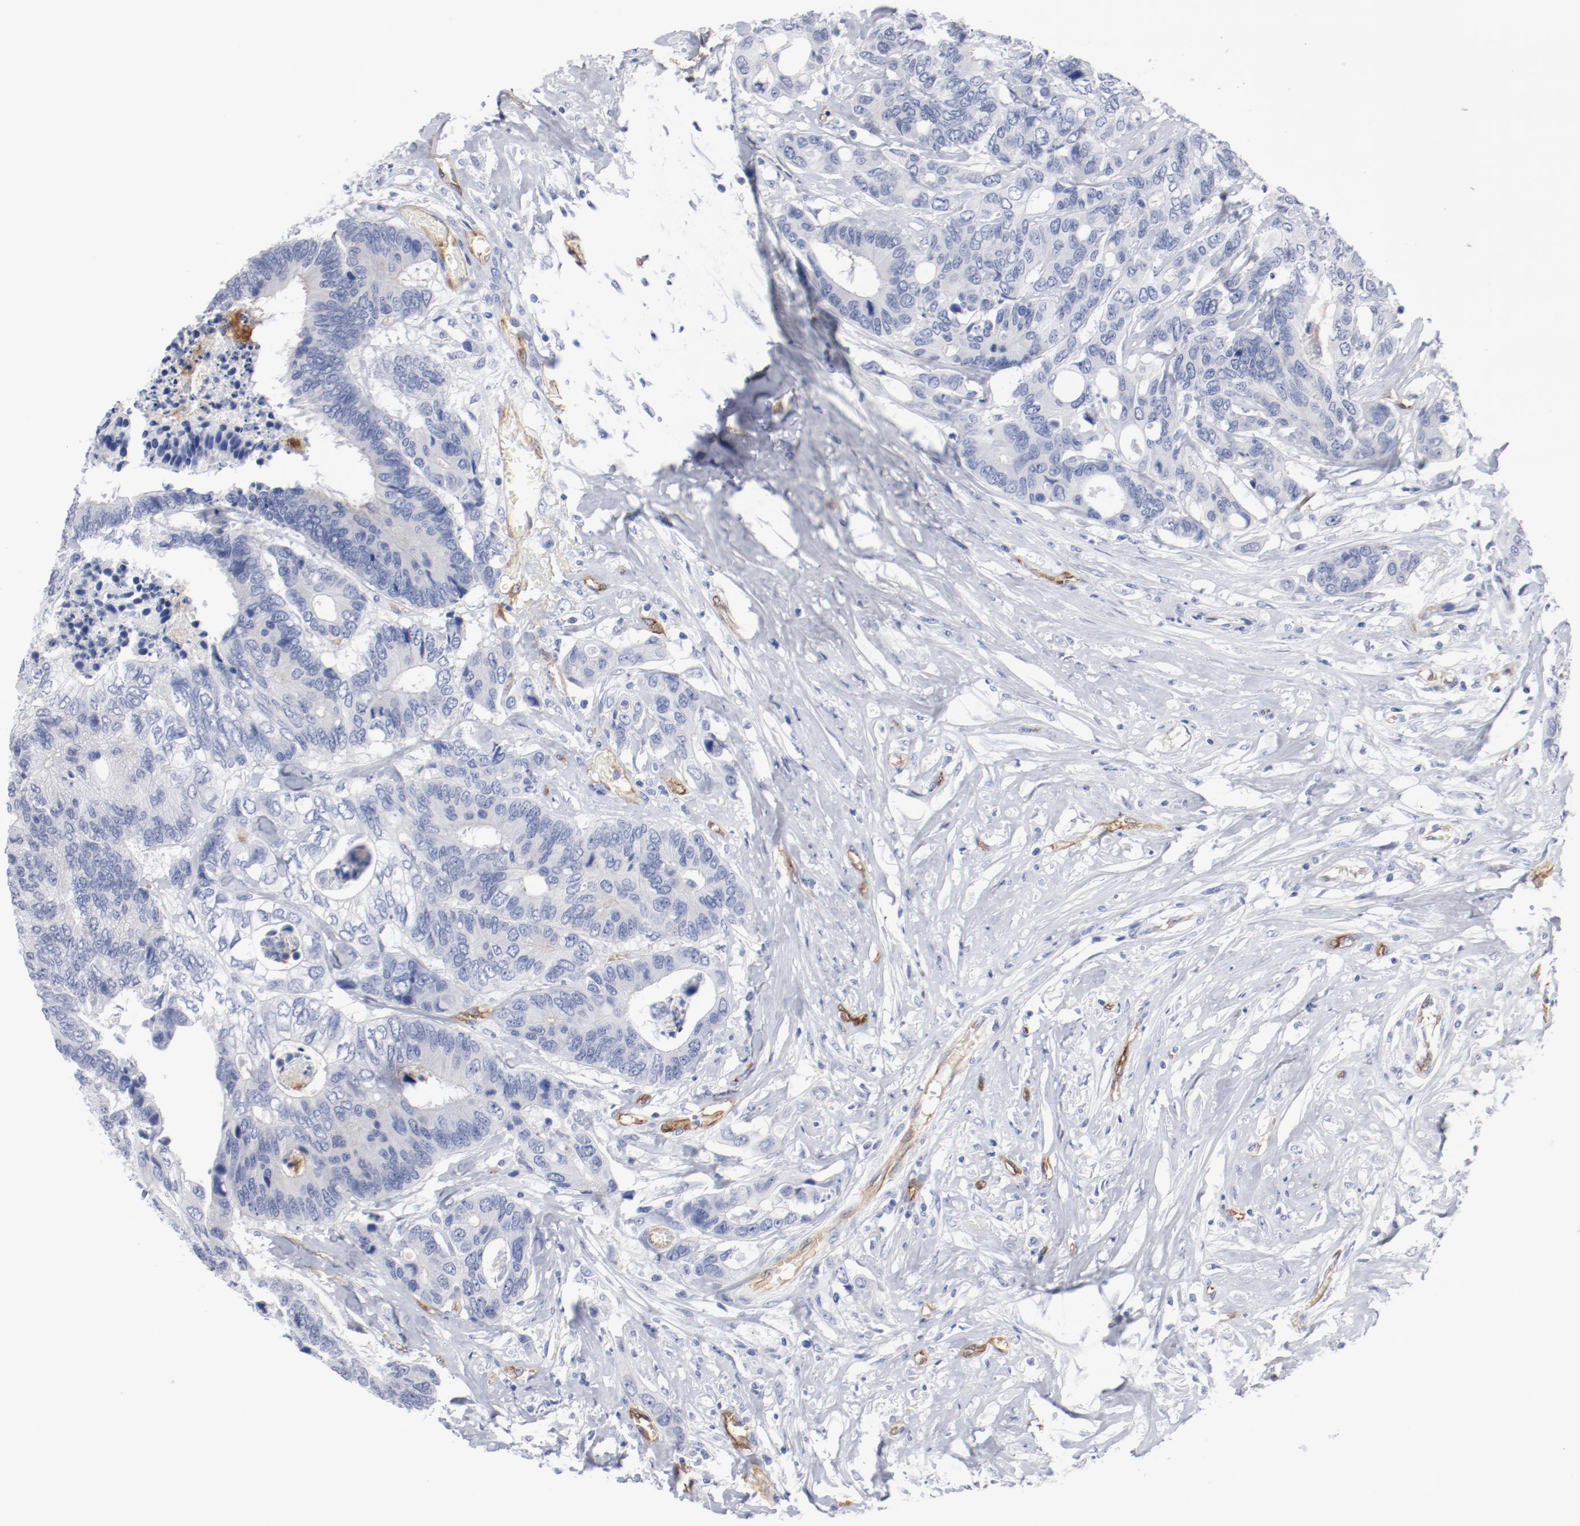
{"staining": {"intensity": "weak", "quantity": "<25%", "location": "cytoplasmic/membranous"}, "tissue": "colorectal cancer", "cell_type": "Tumor cells", "image_type": "cancer", "snomed": [{"axis": "morphology", "description": "Adenocarcinoma, NOS"}, {"axis": "topography", "description": "Rectum"}], "caption": "Immunohistochemical staining of colorectal cancer (adenocarcinoma) shows no significant positivity in tumor cells. (DAB immunohistochemistry (IHC), high magnification).", "gene": "SHANK3", "patient": {"sex": "male", "age": 55}}